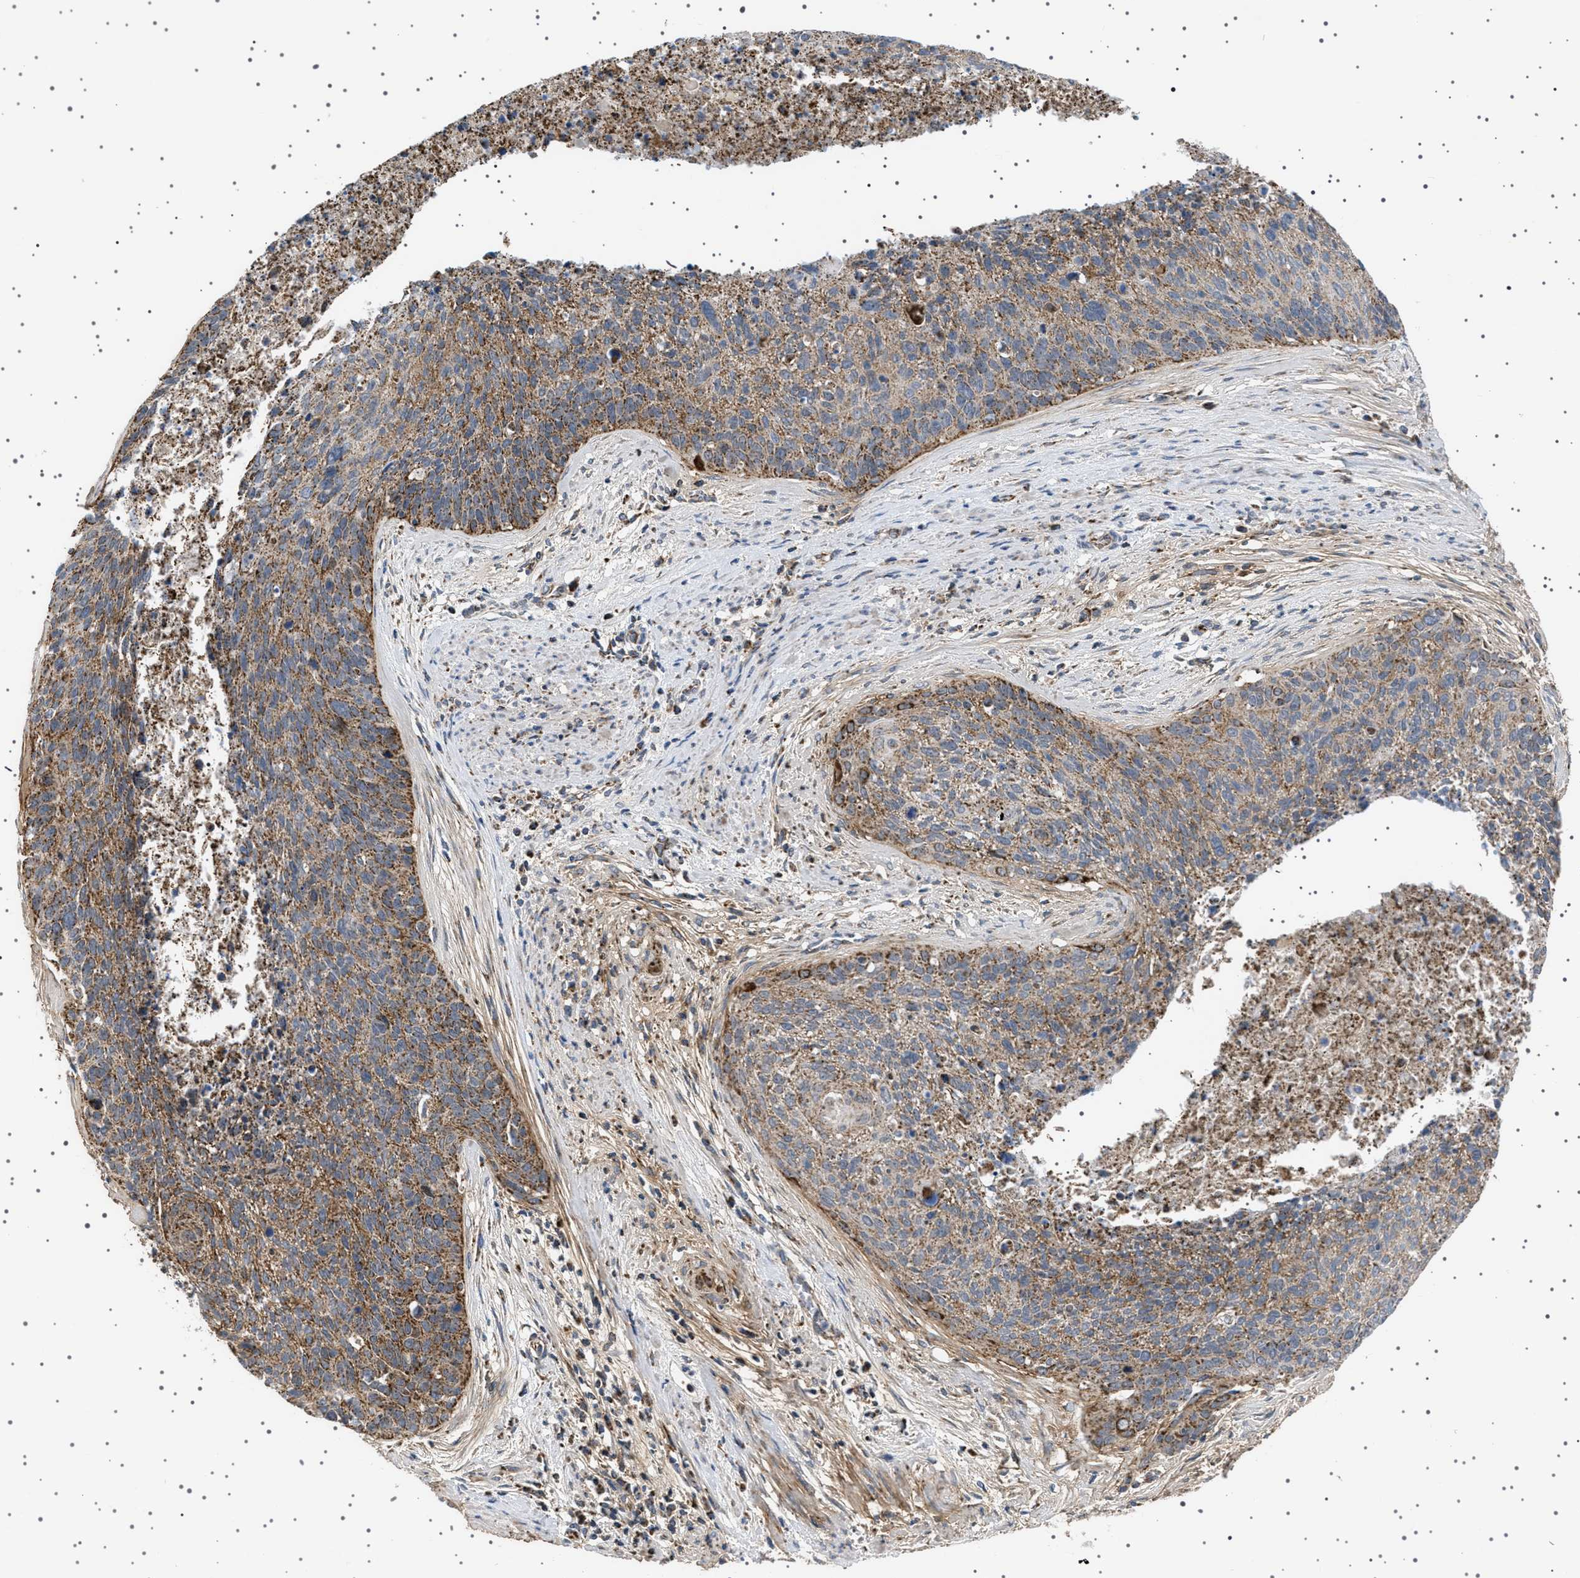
{"staining": {"intensity": "moderate", "quantity": "25%-75%", "location": "cytoplasmic/membranous"}, "tissue": "cervical cancer", "cell_type": "Tumor cells", "image_type": "cancer", "snomed": [{"axis": "morphology", "description": "Squamous cell carcinoma, NOS"}, {"axis": "topography", "description": "Cervix"}], "caption": "Protein expression by IHC demonstrates moderate cytoplasmic/membranous expression in about 25%-75% of tumor cells in cervical cancer (squamous cell carcinoma).", "gene": "UBXN8", "patient": {"sex": "female", "age": 55}}